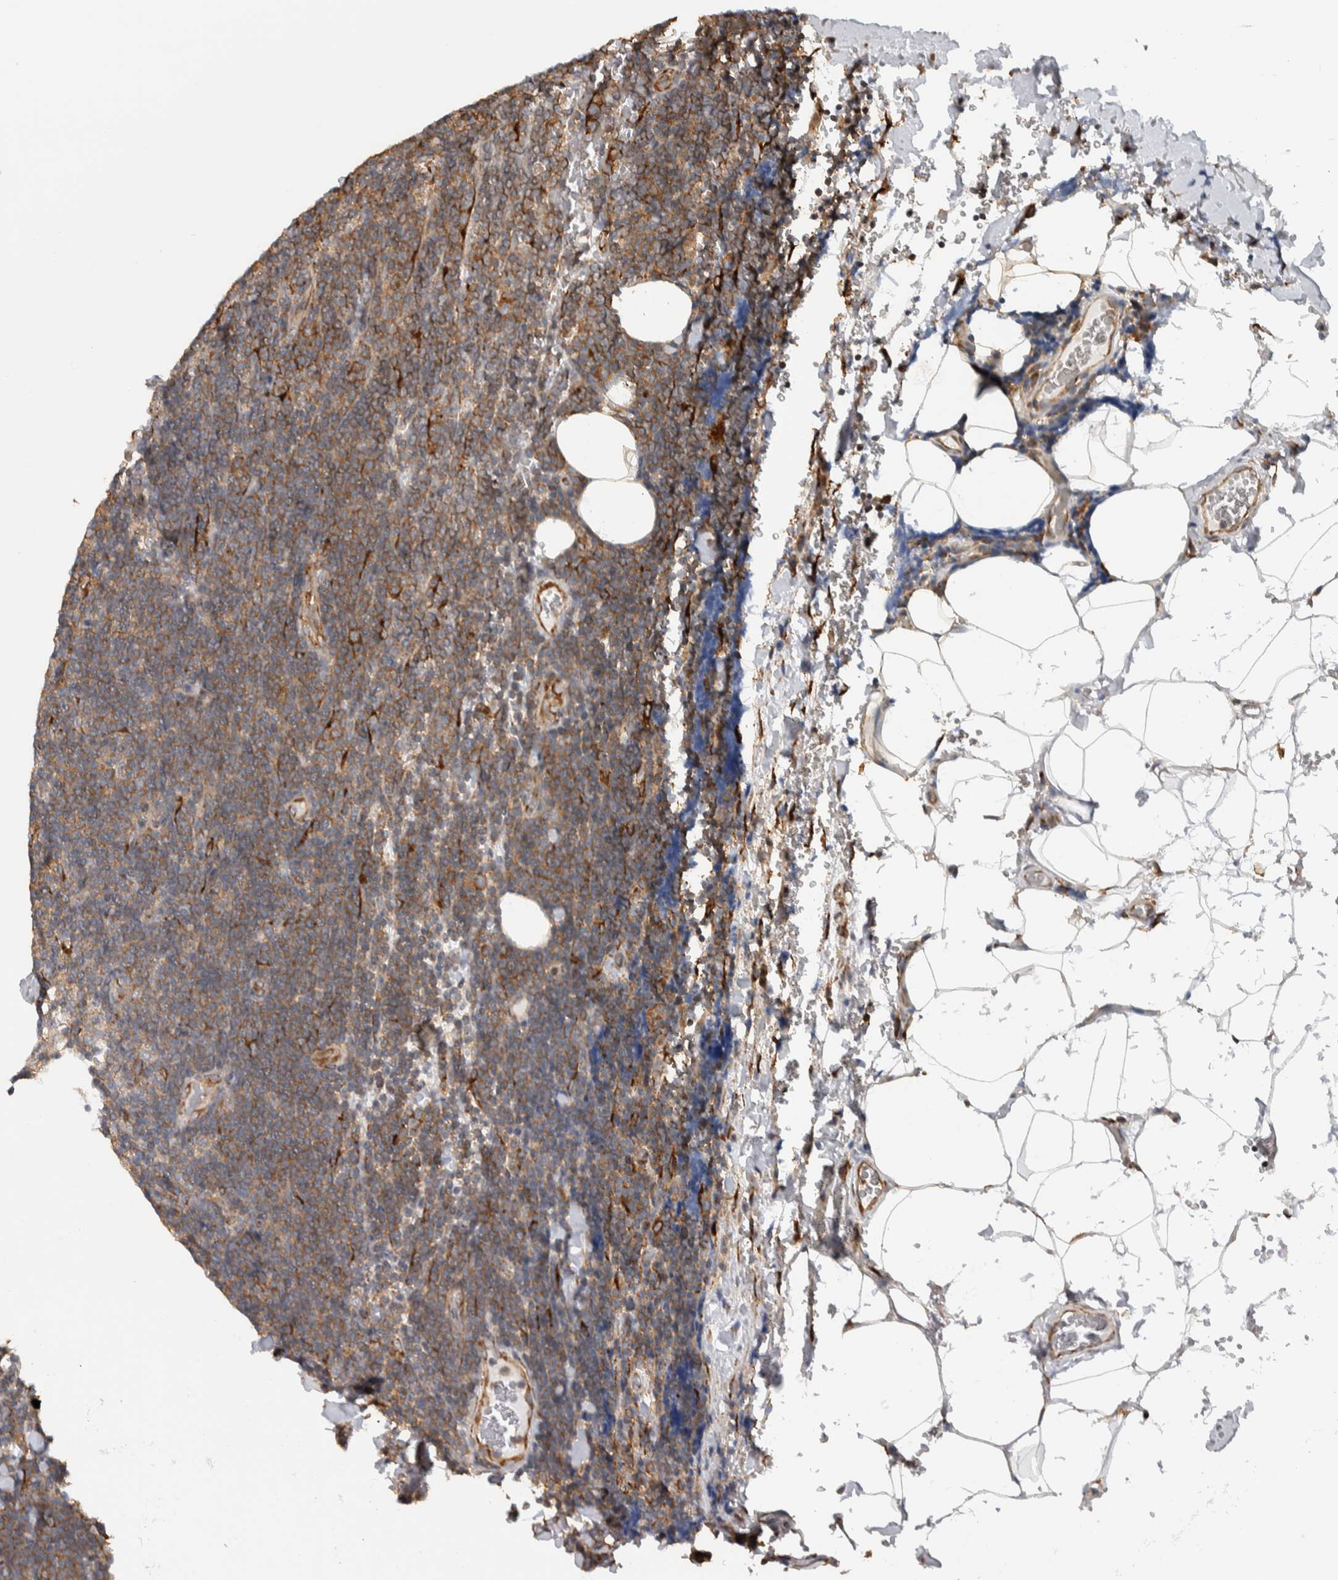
{"staining": {"intensity": "moderate", "quantity": ">75%", "location": "cytoplasmic/membranous"}, "tissue": "lymphoma", "cell_type": "Tumor cells", "image_type": "cancer", "snomed": [{"axis": "morphology", "description": "Malignant lymphoma, non-Hodgkin's type, Low grade"}, {"axis": "topography", "description": "Lymph node"}], "caption": "Tumor cells reveal medium levels of moderate cytoplasmic/membranous staining in about >75% of cells in low-grade malignant lymphoma, non-Hodgkin's type. (Stains: DAB in brown, nuclei in blue, Microscopy: brightfield microscopy at high magnification).", "gene": "EIF3H", "patient": {"sex": "male", "age": 66}}